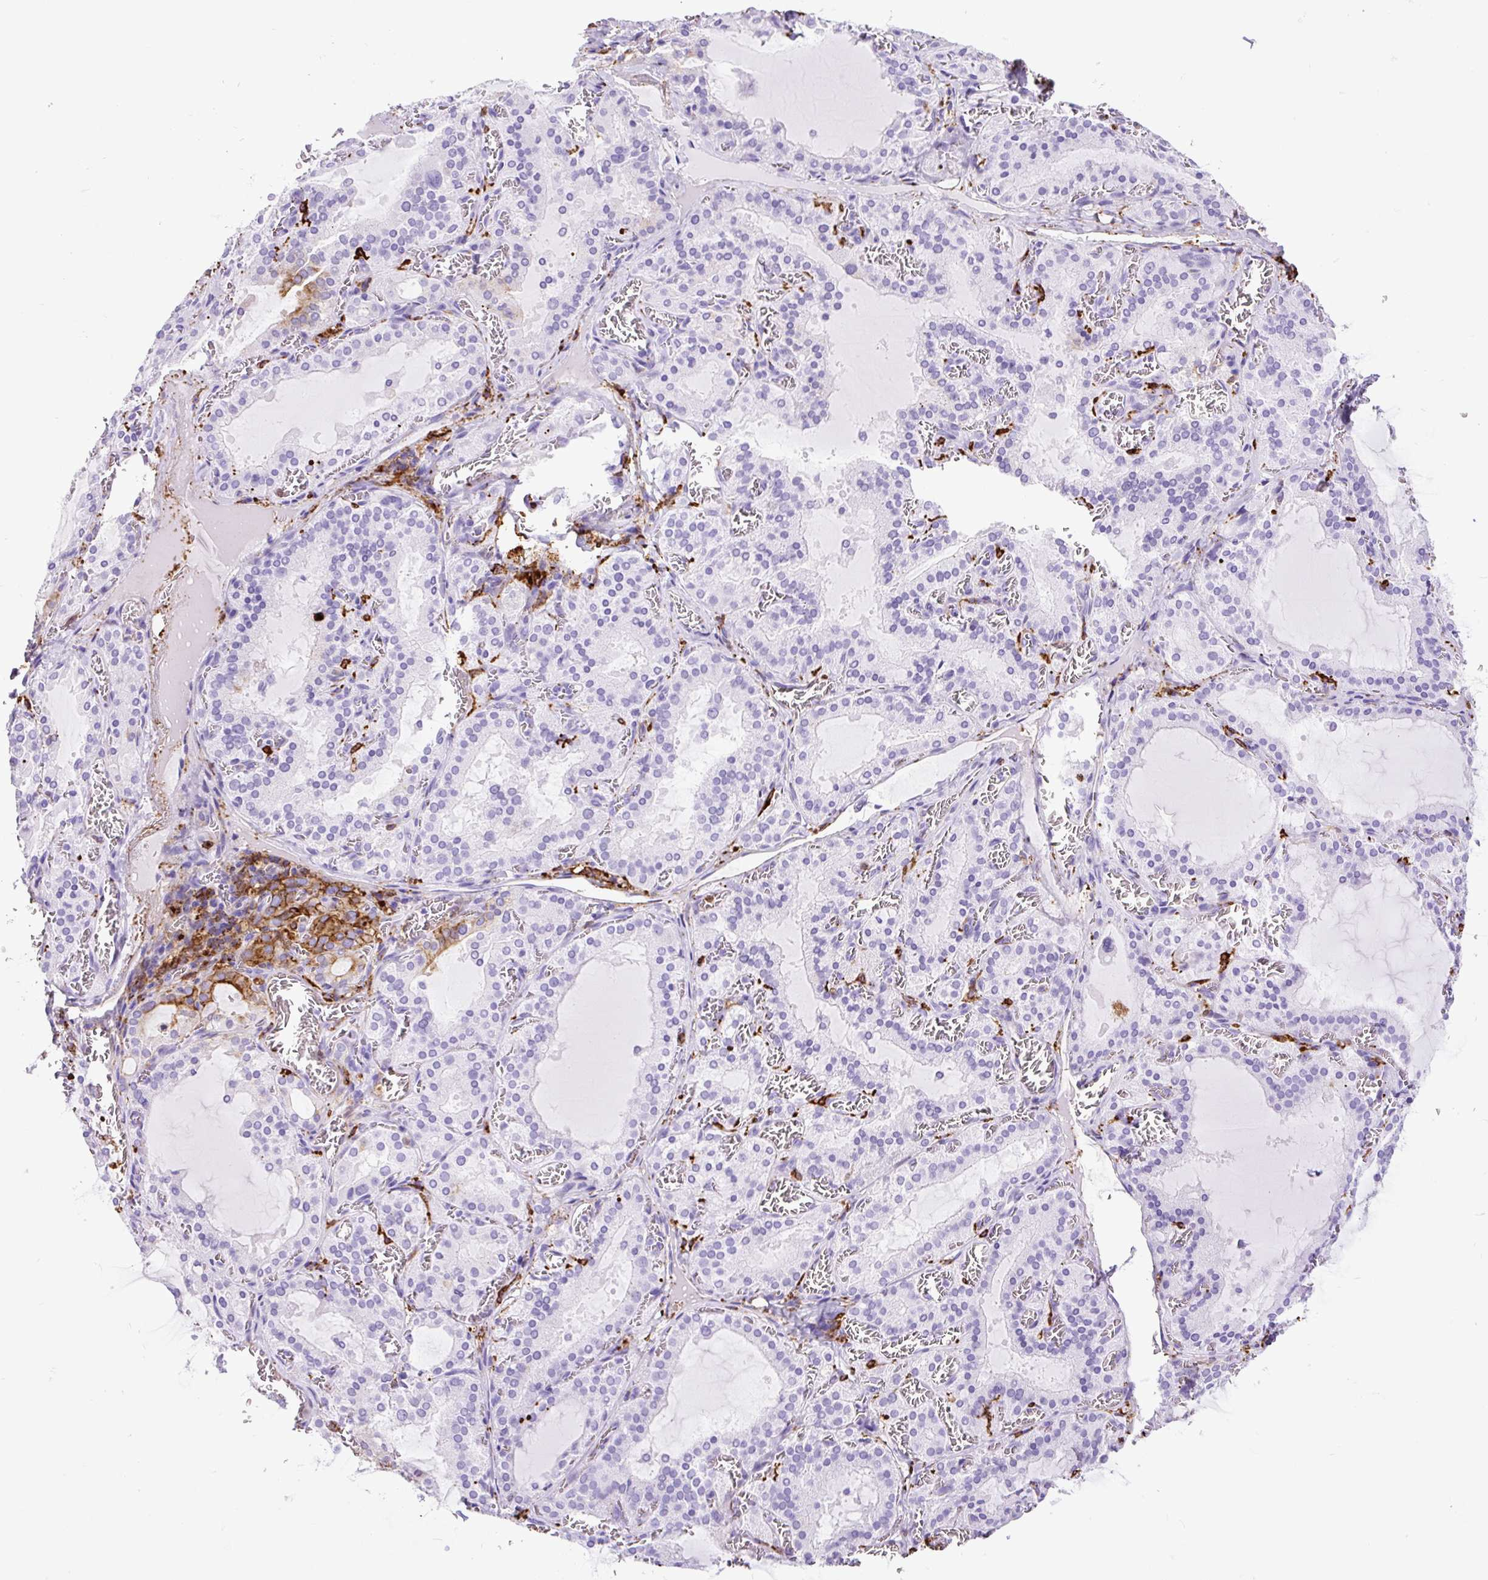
{"staining": {"intensity": "negative", "quantity": "none", "location": "none"}, "tissue": "thyroid gland", "cell_type": "Glandular cells", "image_type": "normal", "snomed": [{"axis": "morphology", "description": "Normal tissue, NOS"}, {"axis": "topography", "description": "Thyroid gland"}], "caption": "Glandular cells are negative for brown protein staining in normal thyroid gland. (Immunohistochemistry (ihc), brightfield microscopy, high magnification).", "gene": "HLA", "patient": {"sex": "female", "age": 30}}